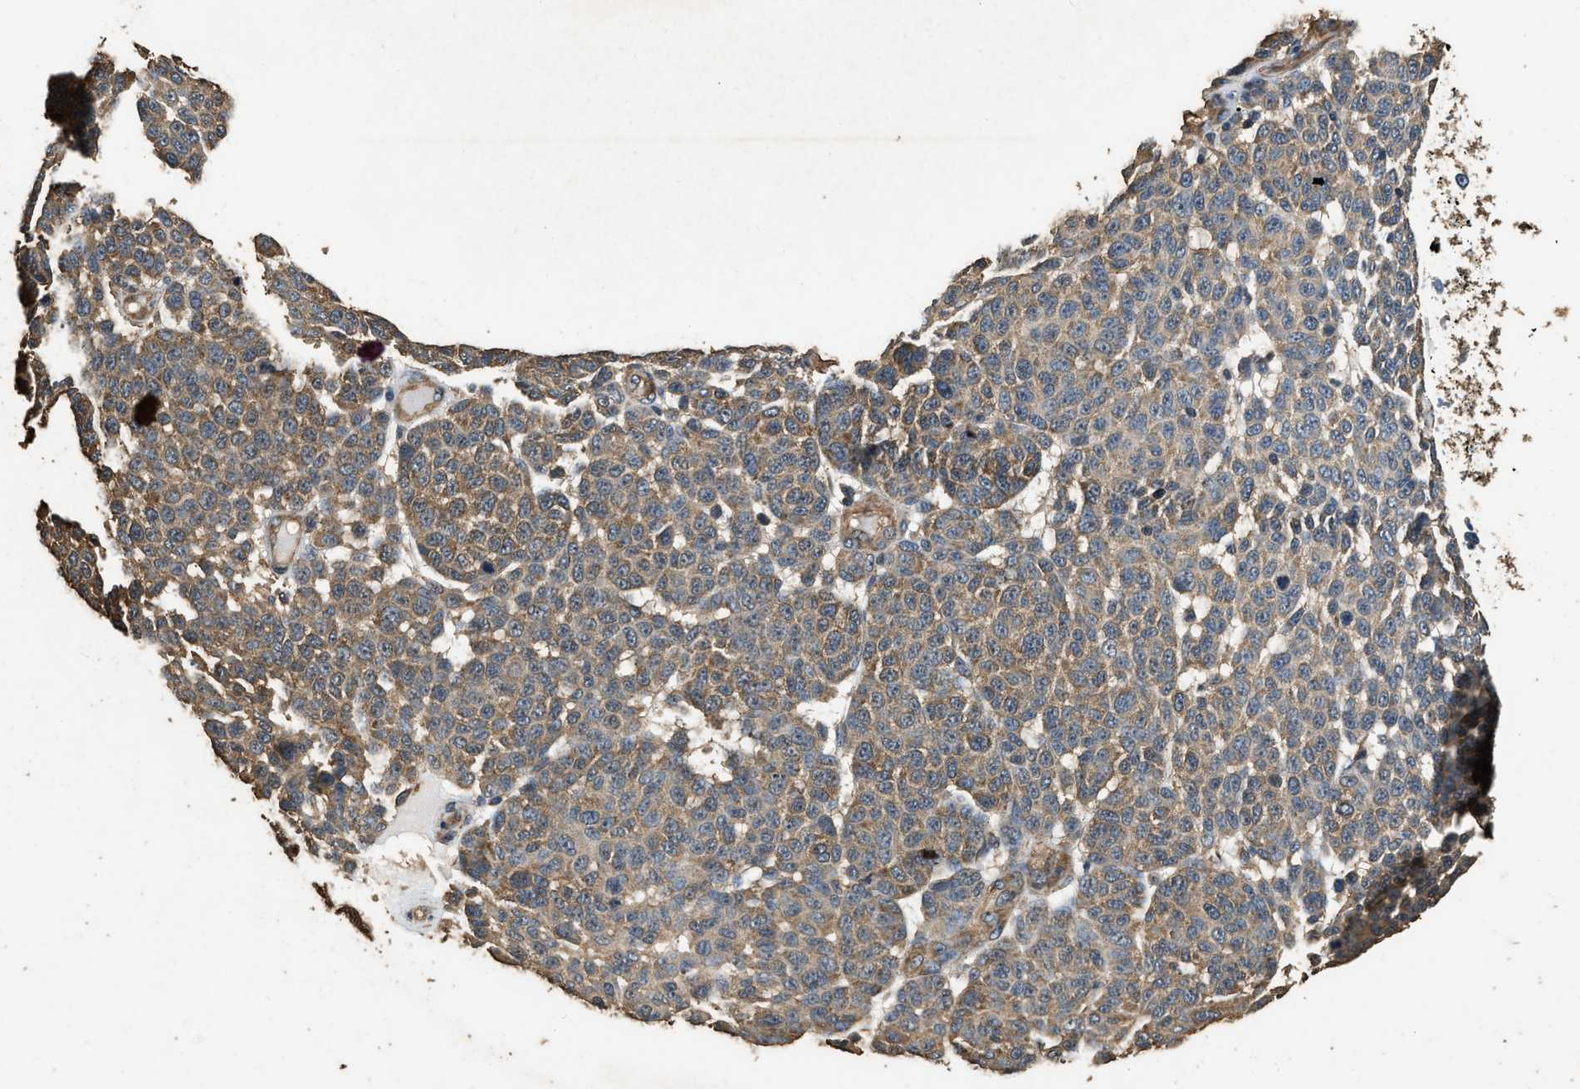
{"staining": {"intensity": "moderate", "quantity": ">75%", "location": "cytoplasmic/membranous"}, "tissue": "melanoma", "cell_type": "Tumor cells", "image_type": "cancer", "snomed": [{"axis": "morphology", "description": "Malignant melanoma, NOS"}, {"axis": "topography", "description": "Skin"}], "caption": "Protein expression analysis of human malignant melanoma reveals moderate cytoplasmic/membranous positivity in approximately >75% of tumor cells.", "gene": "MIB1", "patient": {"sex": "male", "age": 59}}